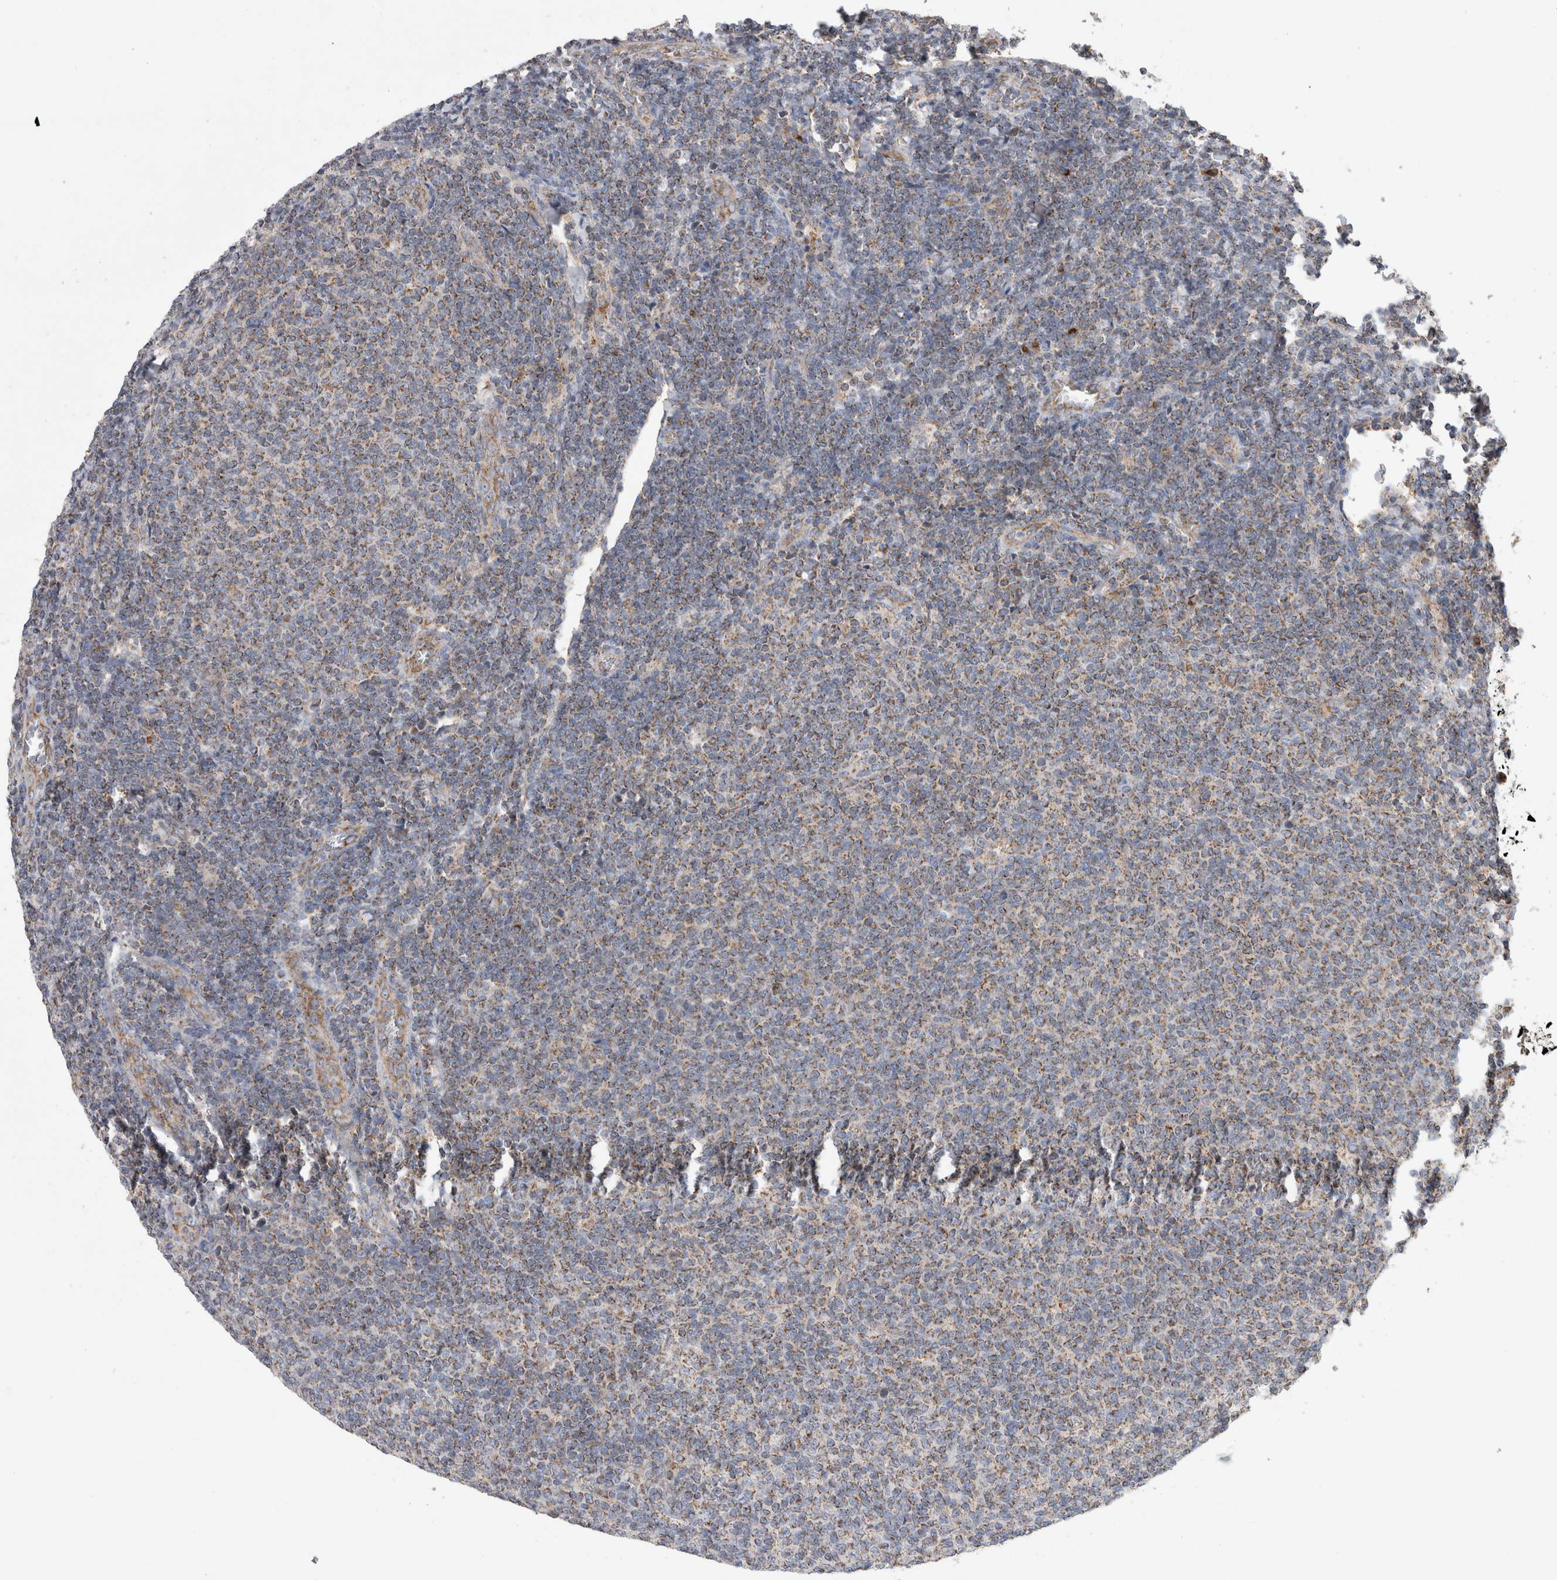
{"staining": {"intensity": "weak", "quantity": ">75%", "location": "cytoplasmic/membranous"}, "tissue": "lymphoma", "cell_type": "Tumor cells", "image_type": "cancer", "snomed": [{"axis": "morphology", "description": "Malignant lymphoma, non-Hodgkin's type, Low grade"}, {"axis": "topography", "description": "Lymph node"}], "caption": "Lymphoma was stained to show a protein in brown. There is low levels of weak cytoplasmic/membranous expression in about >75% of tumor cells.", "gene": "IARS2", "patient": {"sex": "male", "age": 66}}